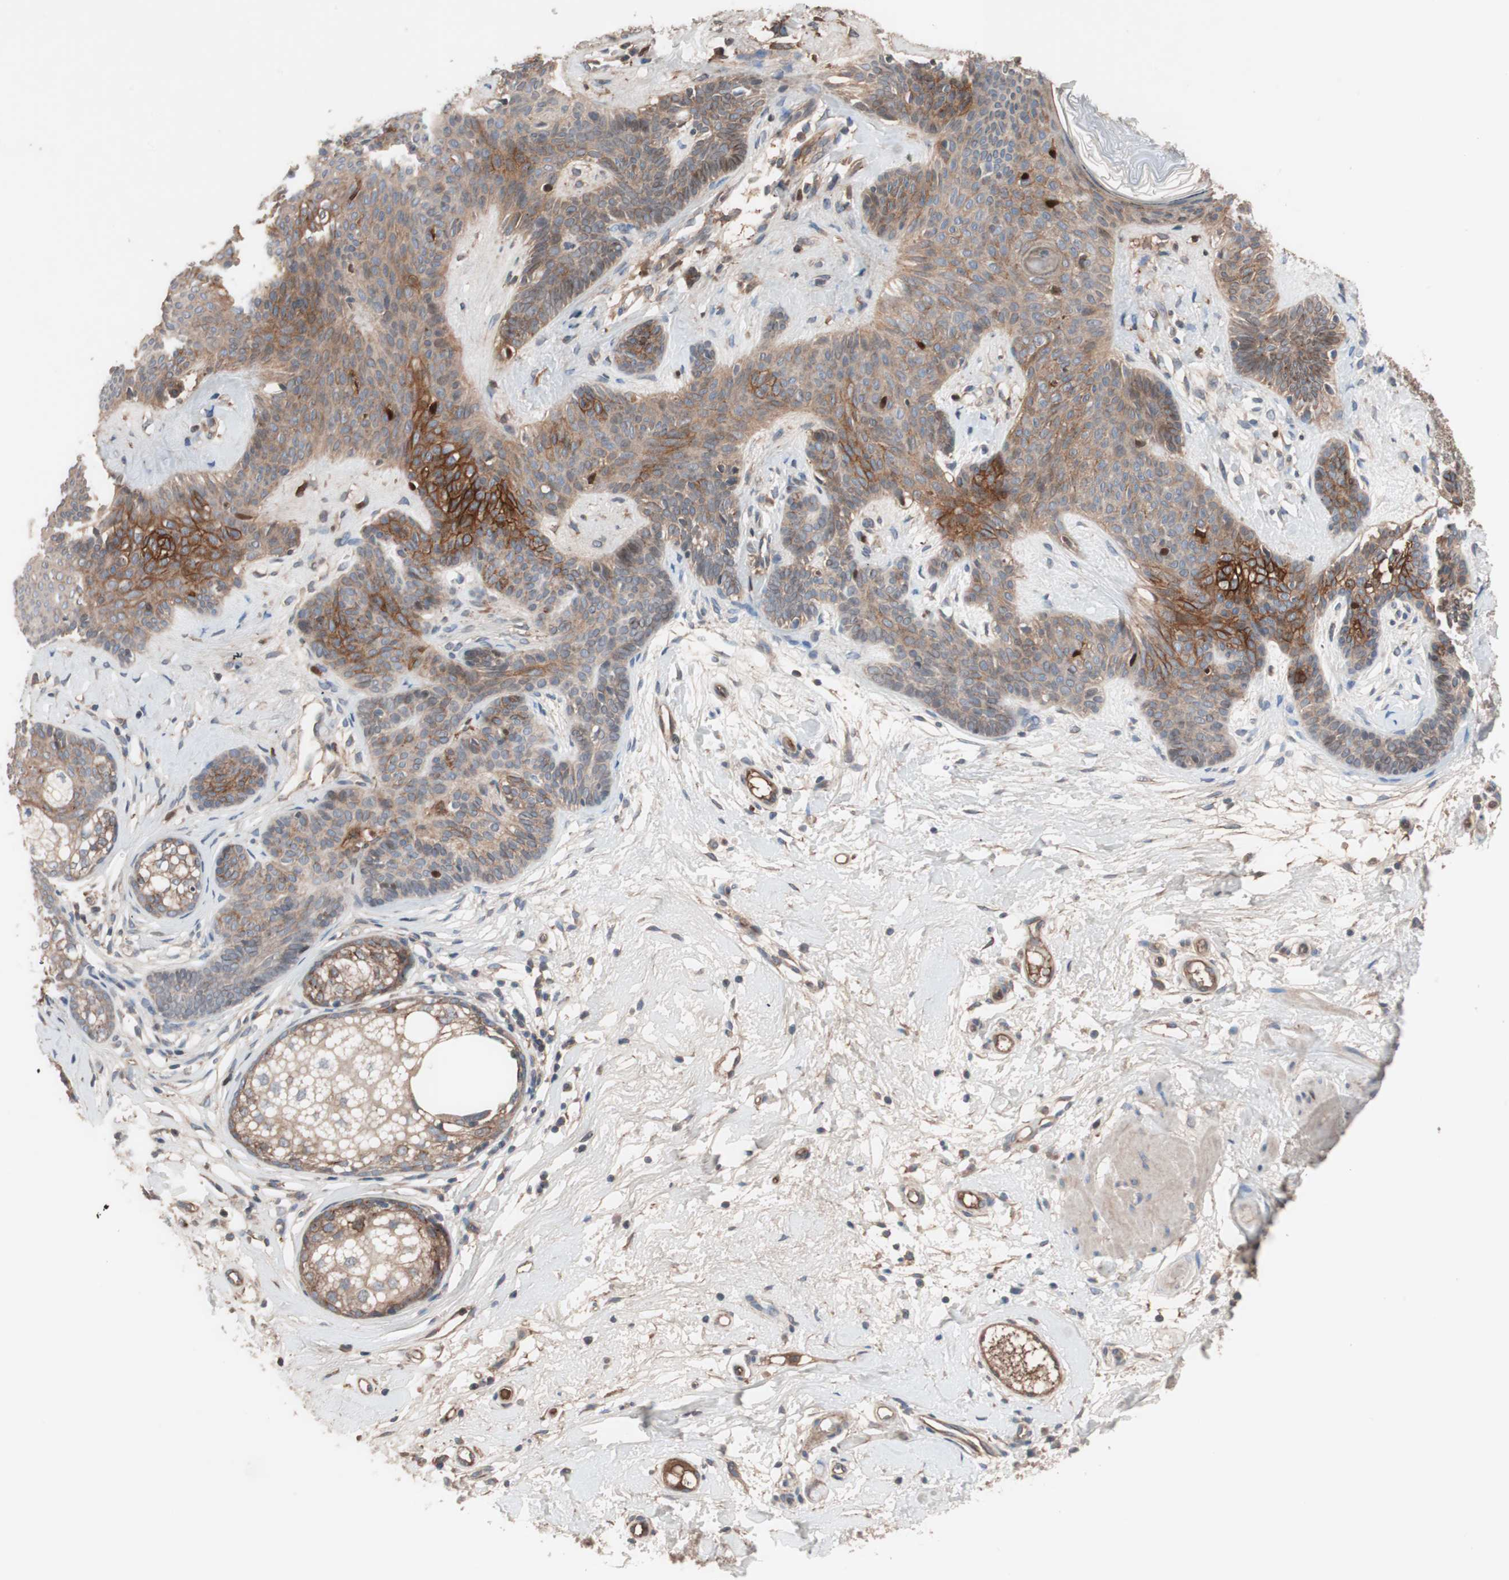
{"staining": {"intensity": "moderate", "quantity": ">75%", "location": "cytoplasmic/membranous"}, "tissue": "skin cancer", "cell_type": "Tumor cells", "image_type": "cancer", "snomed": [{"axis": "morphology", "description": "Developmental malformation"}, {"axis": "morphology", "description": "Basal cell carcinoma"}, {"axis": "topography", "description": "Skin"}], "caption": "High-magnification brightfield microscopy of skin cancer (basal cell carcinoma) stained with DAB (brown) and counterstained with hematoxylin (blue). tumor cells exhibit moderate cytoplasmic/membranous positivity is appreciated in approximately>75% of cells.", "gene": "SDC4", "patient": {"sex": "female", "age": 62}}